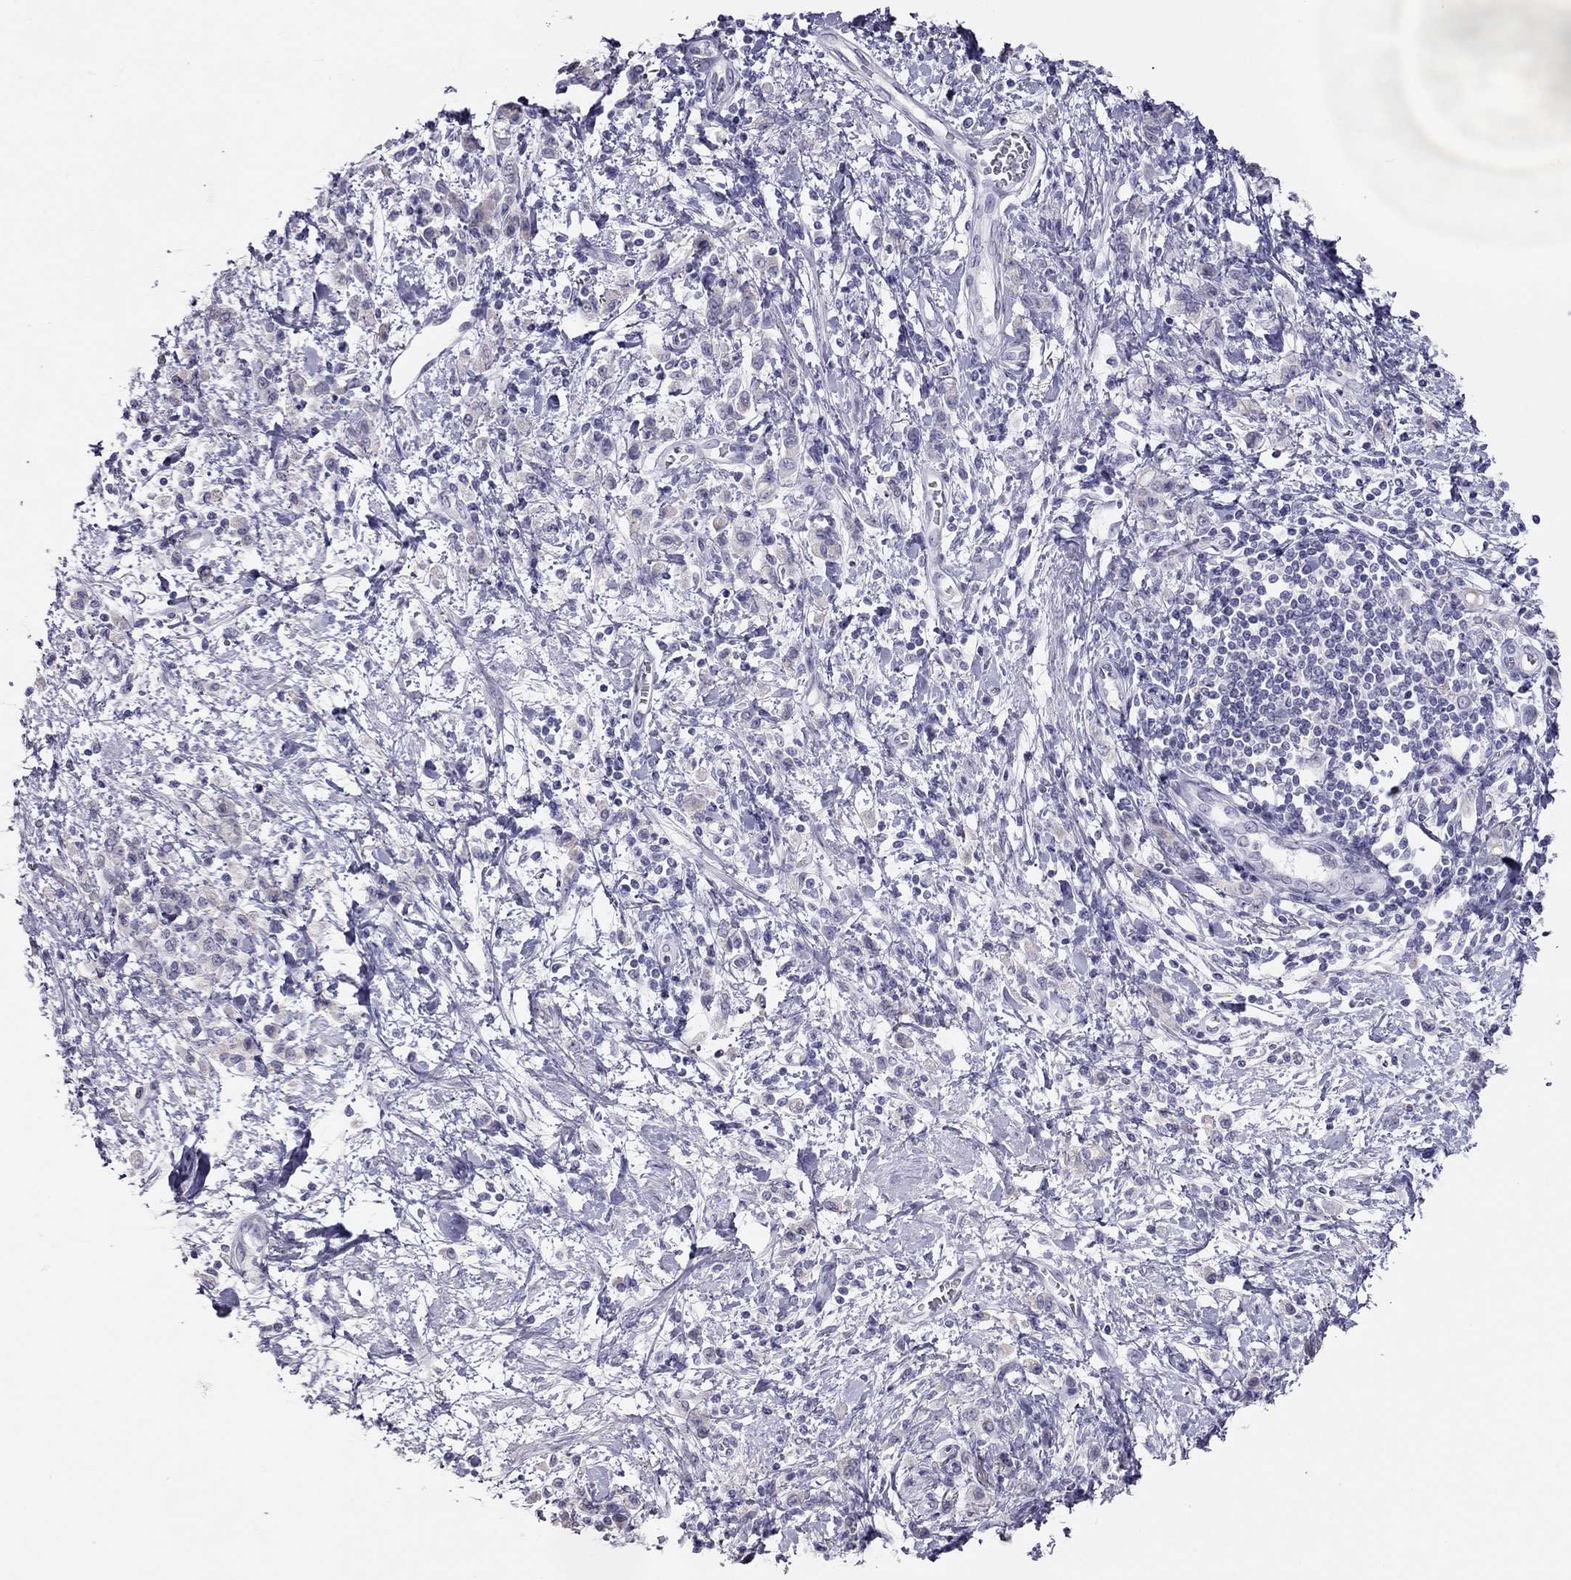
{"staining": {"intensity": "negative", "quantity": "none", "location": "none"}, "tissue": "stomach cancer", "cell_type": "Tumor cells", "image_type": "cancer", "snomed": [{"axis": "morphology", "description": "Adenocarcinoma, NOS"}, {"axis": "topography", "description": "Stomach"}], "caption": "A high-resolution image shows immunohistochemistry staining of stomach adenocarcinoma, which reveals no significant positivity in tumor cells. The staining was performed using DAB (3,3'-diaminobenzidine) to visualize the protein expression in brown, while the nuclei were stained in blue with hematoxylin (Magnification: 20x).", "gene": "KCNV2", "patient": {"sex": "male", "age": 77}}